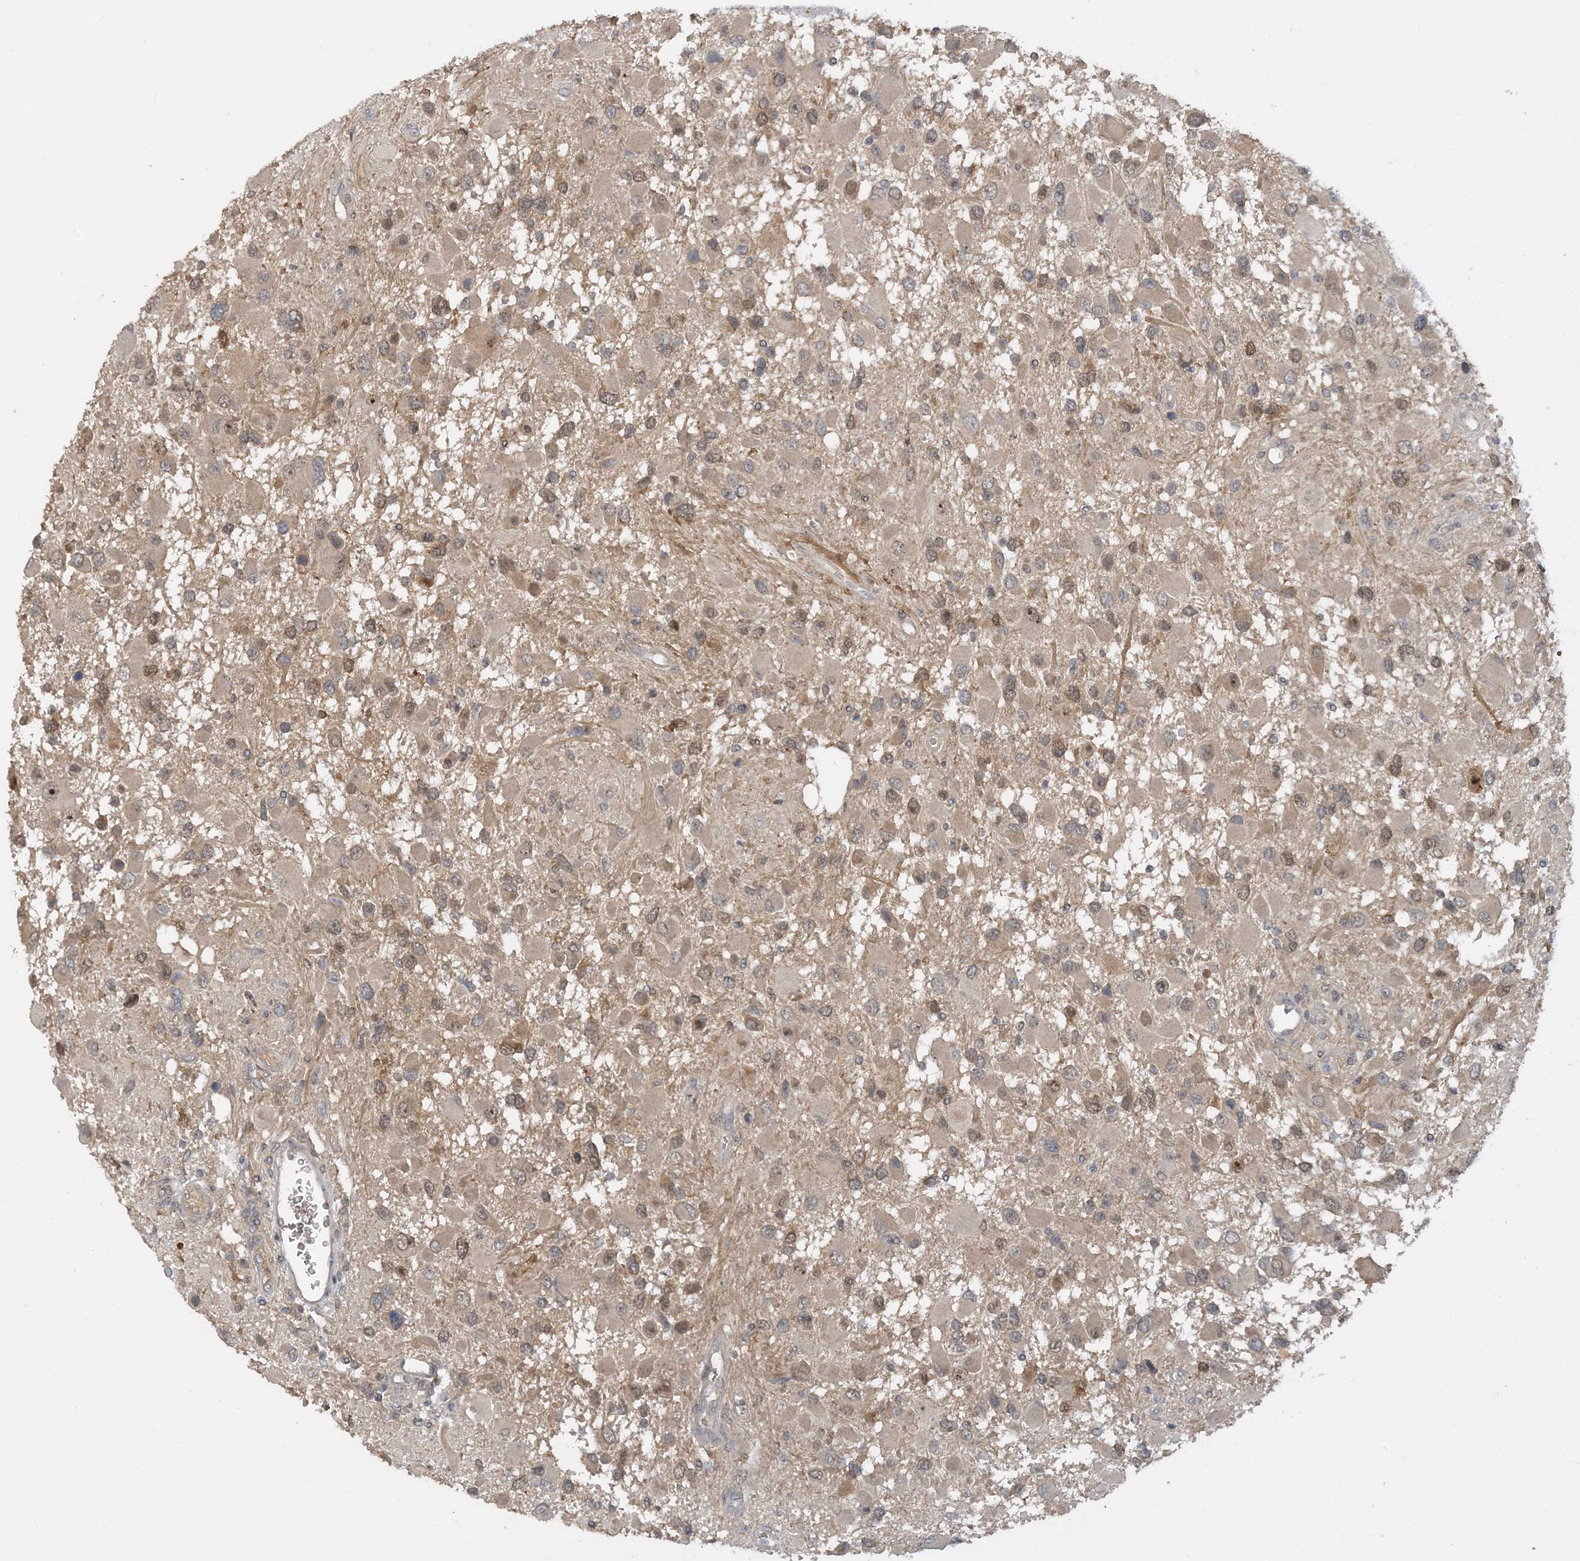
{"staining": {"intensity": "weak", "quantity": "25%-75%", "location": "cytoplasmic/membranous,nuclear"}, "tissue": "glioma", "cell_type": "Tumor cells", "image_type": "cancer", "snomed": [{"axis": "morphology", "description": "Glioma, malignant, High grade"}, {"axis": "topography", "description": "Brain"}], "caption": "Glioma stained for a protein (brown) shows weak cytoplasmic/membranous and nuclear positive positivity in approximately 25%-75% of tumor cells.", "gene": "UBE2E1", "patient": {"sex": "male", "age": 53}}